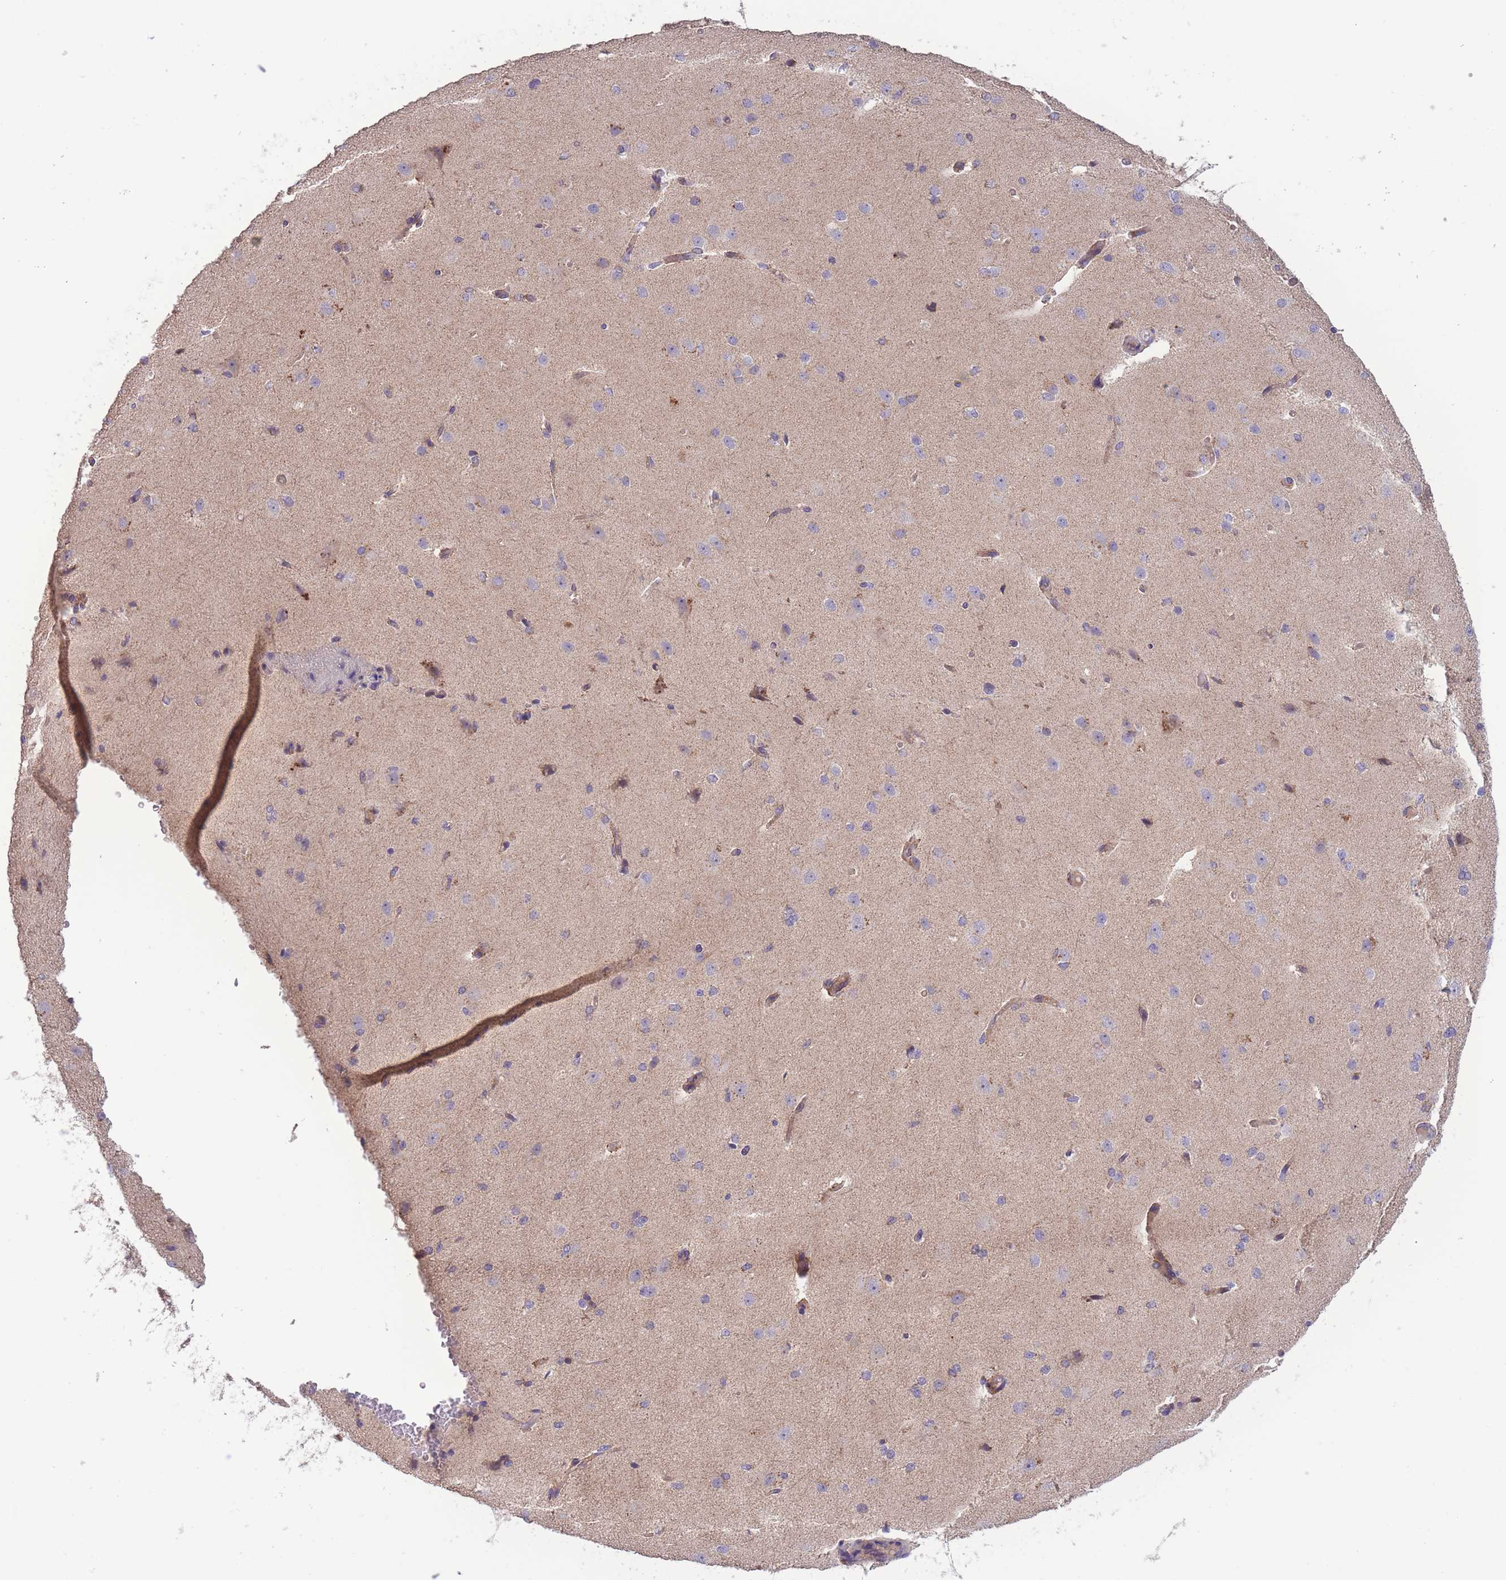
{"staining": {"intensity": "weak", "quantity": ">75%", "location": "cytoplasmic/membranous"}, "tissue": "cerebral cortex", "cell_type": "Endothelial cells", "image_type": "normal", "snomed": [{"axis": "morphology", "description": "Normal tissue, NOS"}, {"axis": "morphology", "description": "Inflammation, NOS"}, {"axis": "topography", "description": "Cerebral cortex"}], "caption": "Immunohistochemical staining of unremarkable human cerebral cortex exhibits weak cytoplasmic/membranous protein positivity in about >75% of endothelial cells.", "gene": "SLC25A42", "patient": {"sex": "male", "age": 6}}